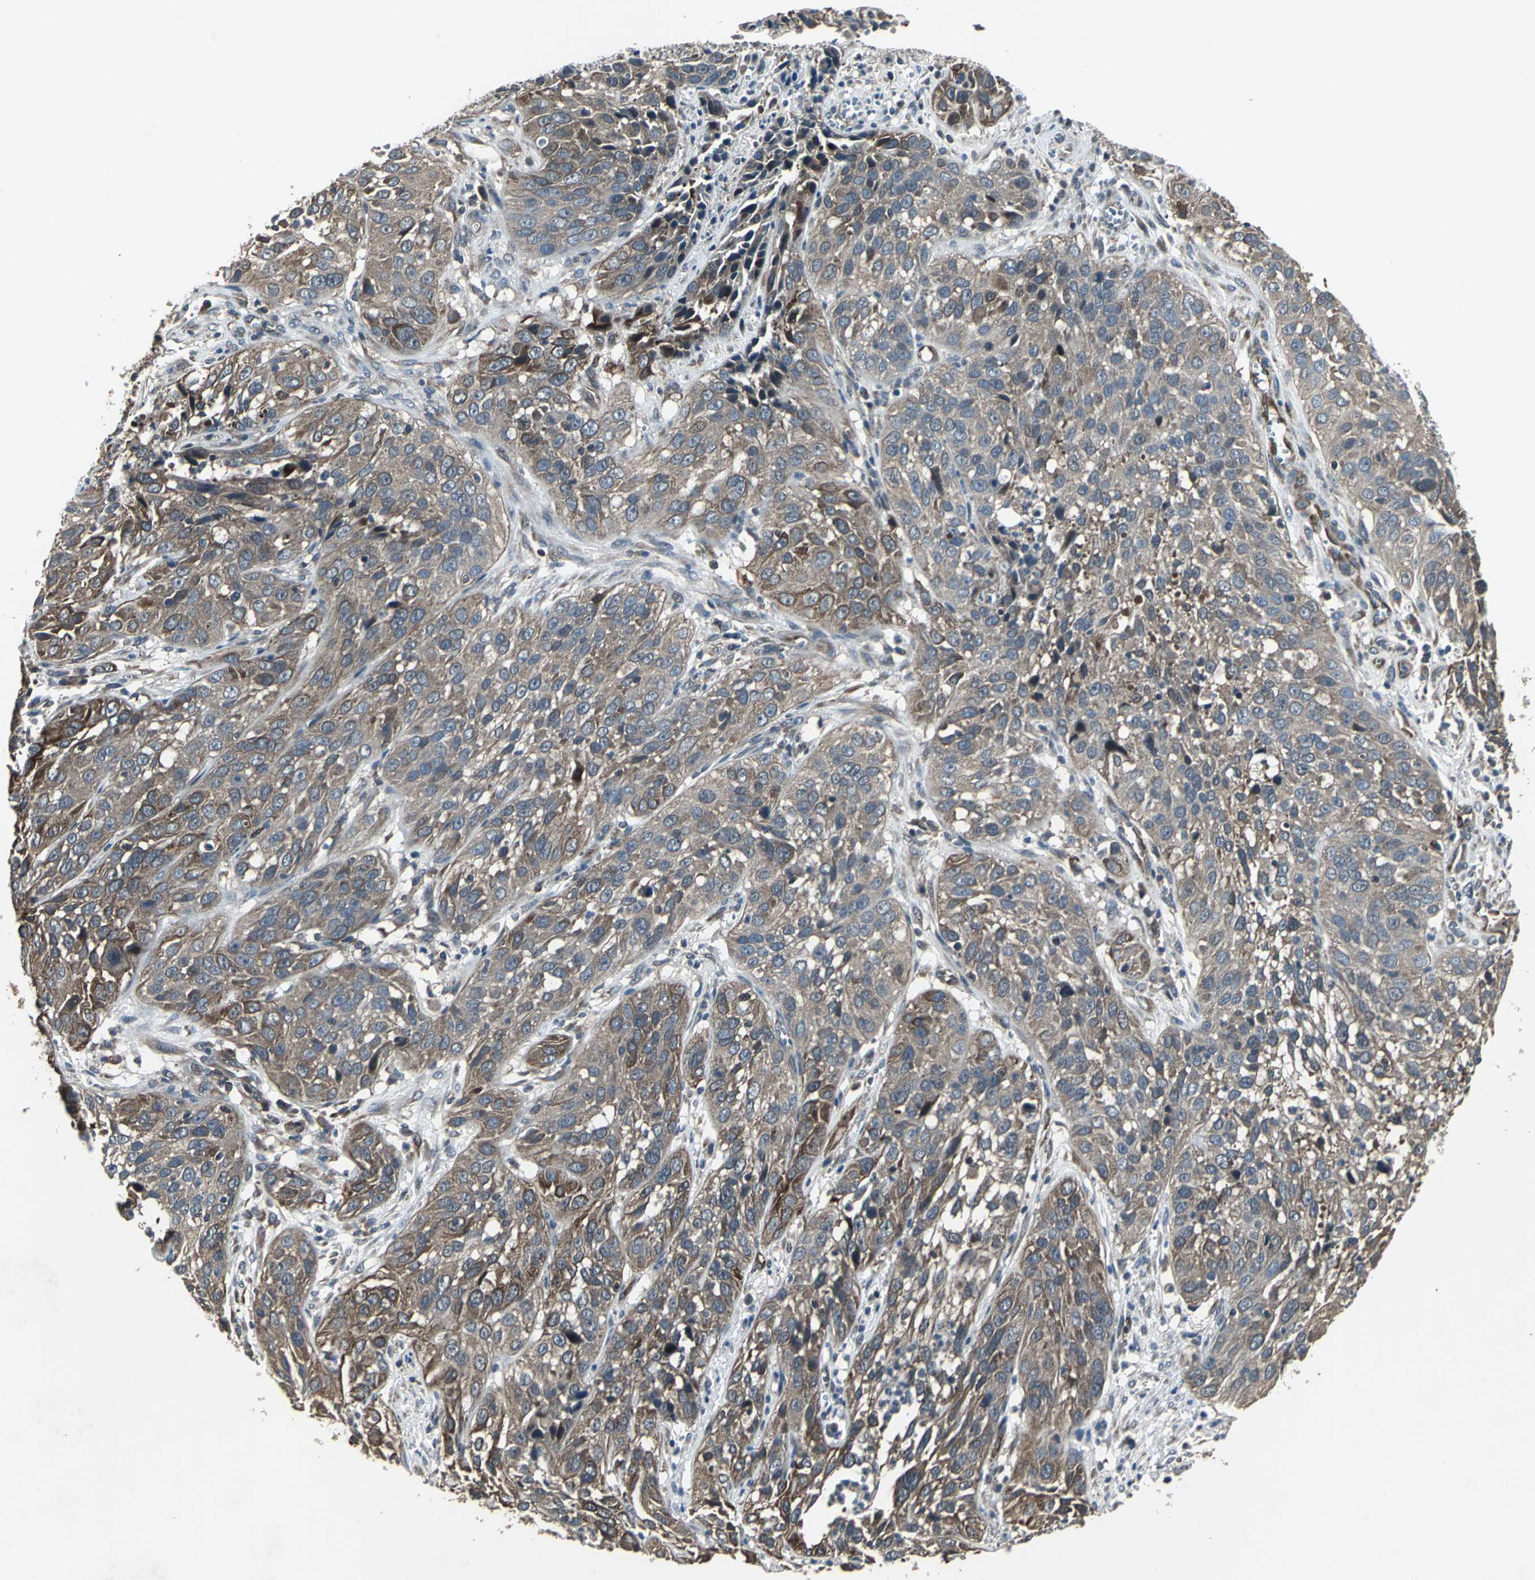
{"staining": {"intensity": "strong", "quantity": ">75%", "location": "cytoplasmic/membranous"}, "tissue": "cervical cancer", "cell_type": "Tumor cells", "image_type": "cancer", "snomed": [{"axis": "morphology", "description": "Squamous cell carcinoma, NOS"}, {"axis": "topography", "description": "Cervix"}], "caption": "The histopathology image exhibits a brown stain indicating the presence of a protein in the cytoplasmic/membranous of tumor cells in squamous cell carcinoma (cervical). (DAB = brown stain, brightfield microscopy at high magnification).", "gene": "PFDN1", "patient": {"sex": "female", "age": 32}}